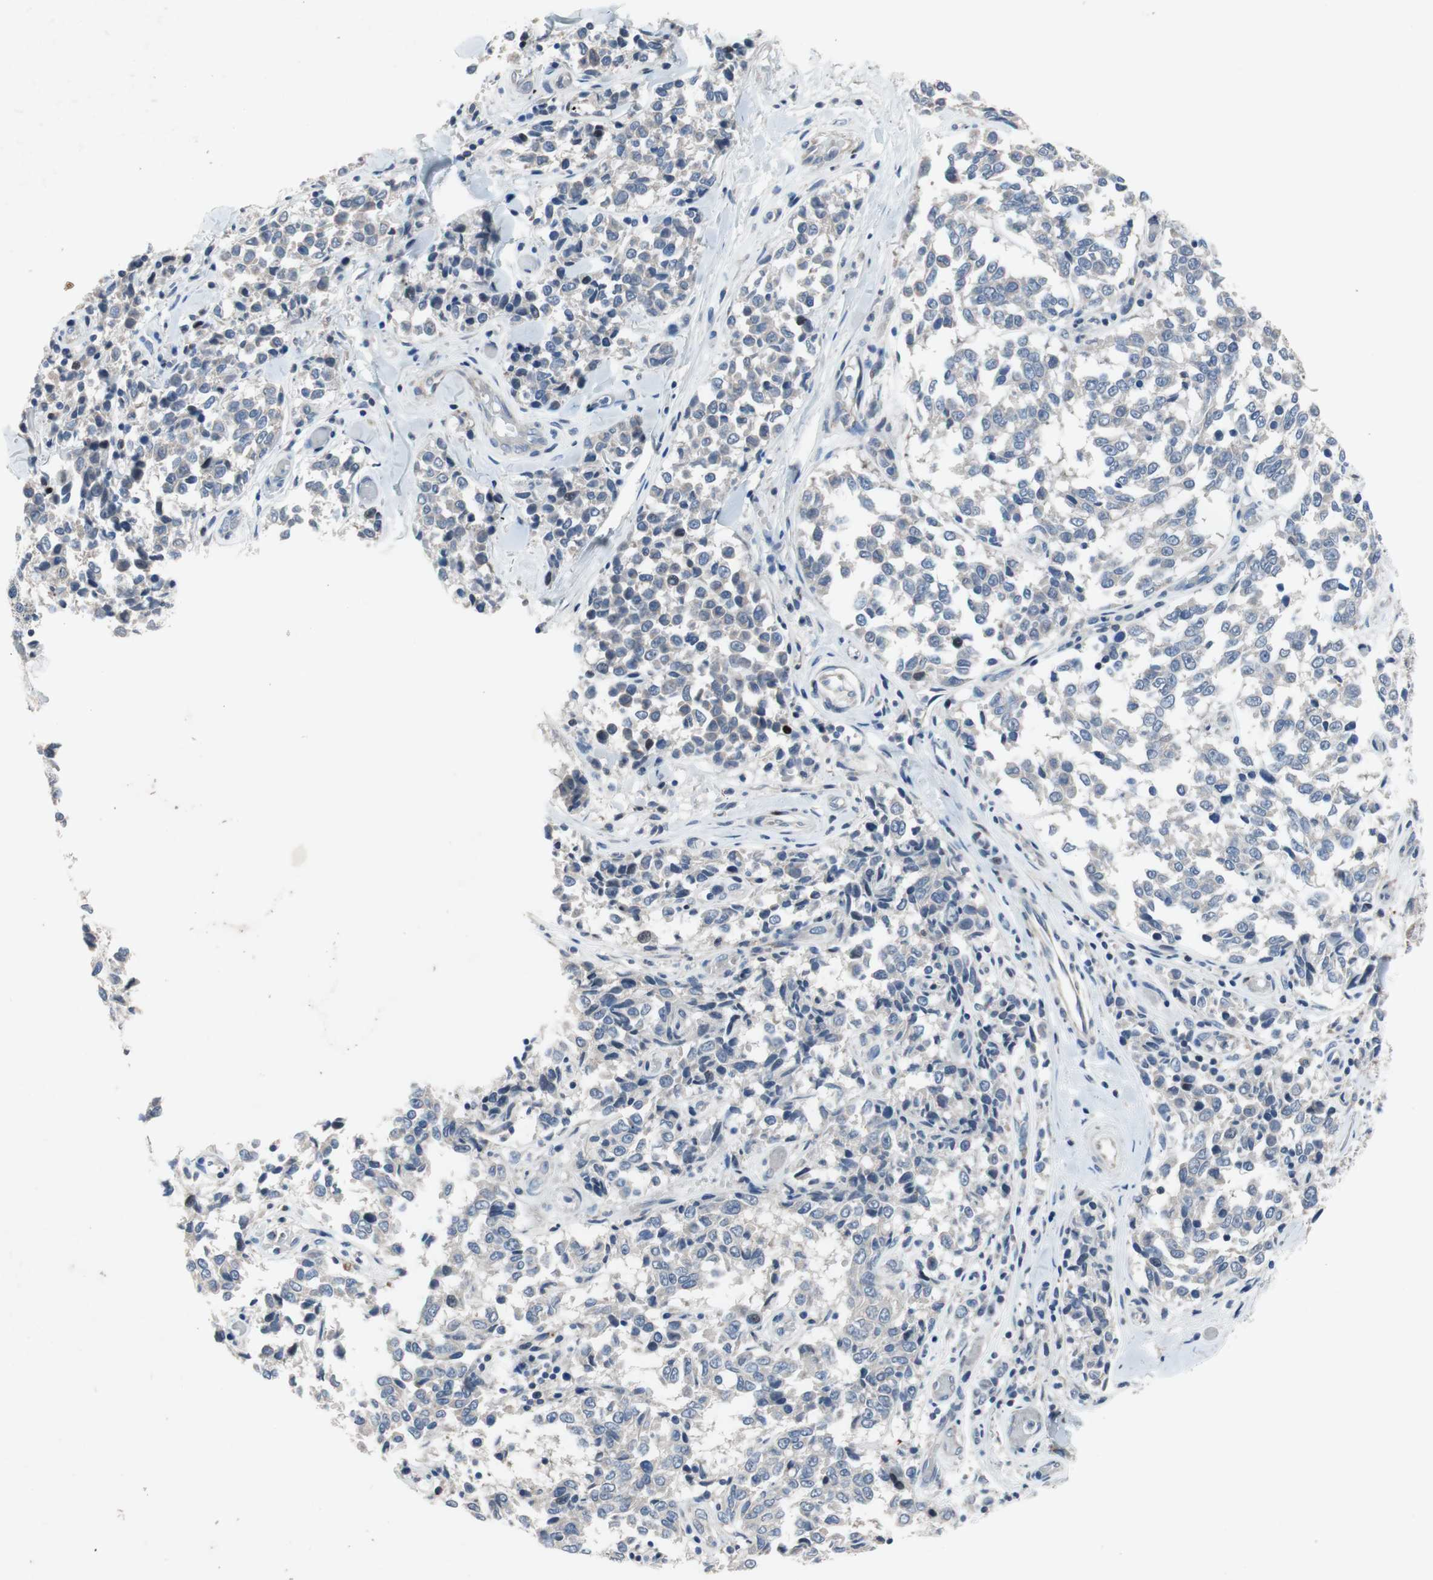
{"staining": {"intensity": "negative", "quantity": "none", "location": "none"}, "tissue": "melanoma", "cell_type": "Tumor cells", "image_type": "cancer", "snomed": [{"axis": "morphology", "description": "Malignant melanoma, NOS"}, {"axis": "topography", "description": "Skin"}], "caption": "Tumor cells show no significant positivity in malignant melanoma. The staining was performed using DAB (3,3'-diaminobenzidine) to visualize the protein expression in brown, while the nuclei were stained in blue with hematoxylin (Magnification: 20x).", "gene": "MUTYH", "patient": {"sex": "female", "age": 64}}